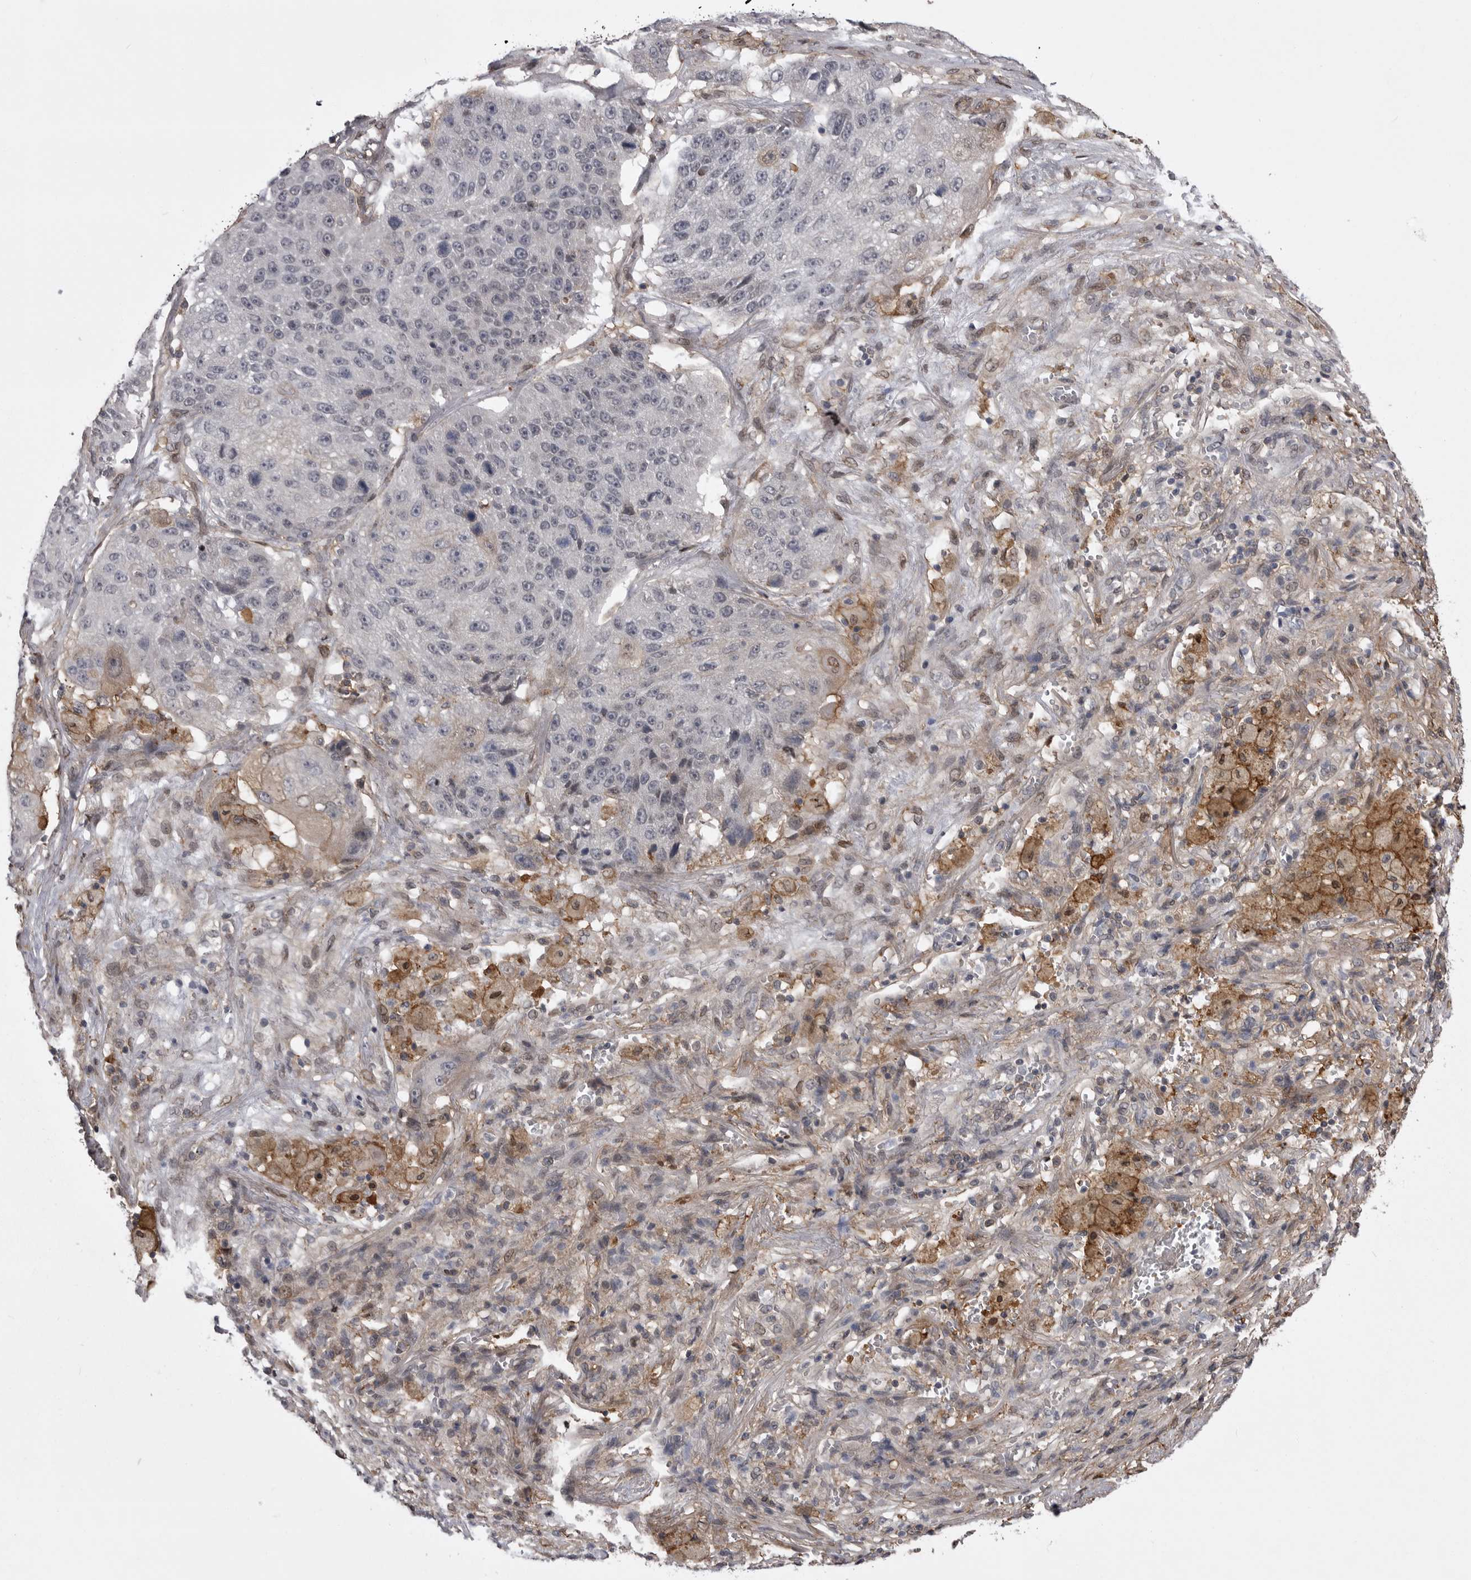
{"staining": {"intensity": "negative", "quantity": "none", "location": "none"}, "tissue": "lung cancer", "cell_type": "Tumor cells", "image_type": "cancer", "snomed": [{"axis": "morphology", "description": "Squamous cell carcinoma, NOS"}, {"axis": "topography", "description": "Lung"}], "caption": "DAB (3,3'-diaminobenzidine) immunohistochemical staining of lung cancer shows no significant expression in tumor cells. (IHC, brightfield microscopy, high magnification).", "gene": "ABL1", "patient": {"sex": "male", "age": 61}}